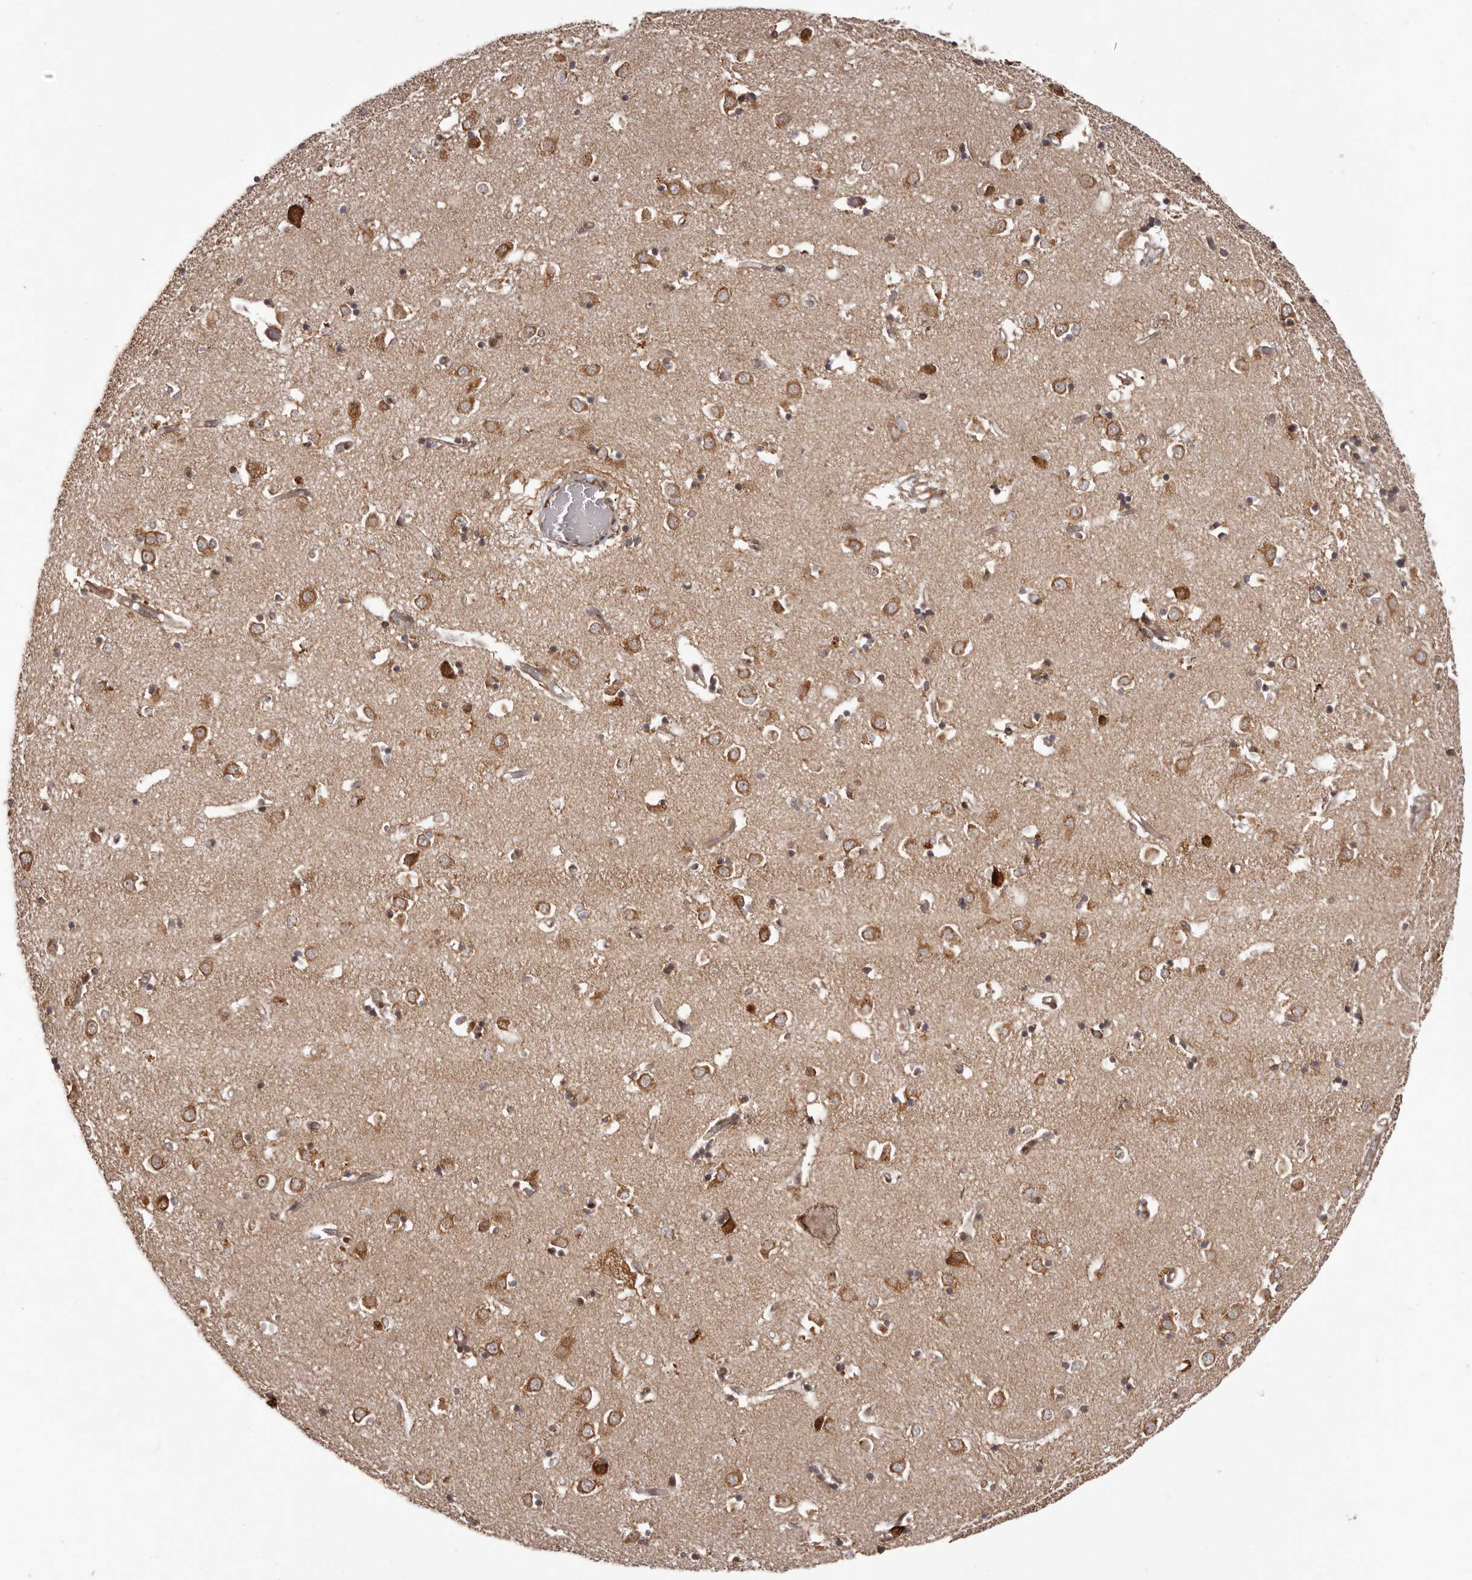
{"staining": {"intensity": "moderate", "quantity": ">75%", "location": "cytoplasmic/membranous"}, "tissue": "caudate", "cell_type": "Glial cells", "image_type": "normal", "snomed": [{"axis": "morphology", "description": "Normal tissue, NOS"}, {"axis": "topography", "description": "Lateral ventricle wall"}], "caption": "Caudate stained with a brown dye displays moderate cytoplasmic/membranous positive positivity in about >75% of glial cells.", "gene": "IL32", "patient": {"sex": "male", "age": 70}}